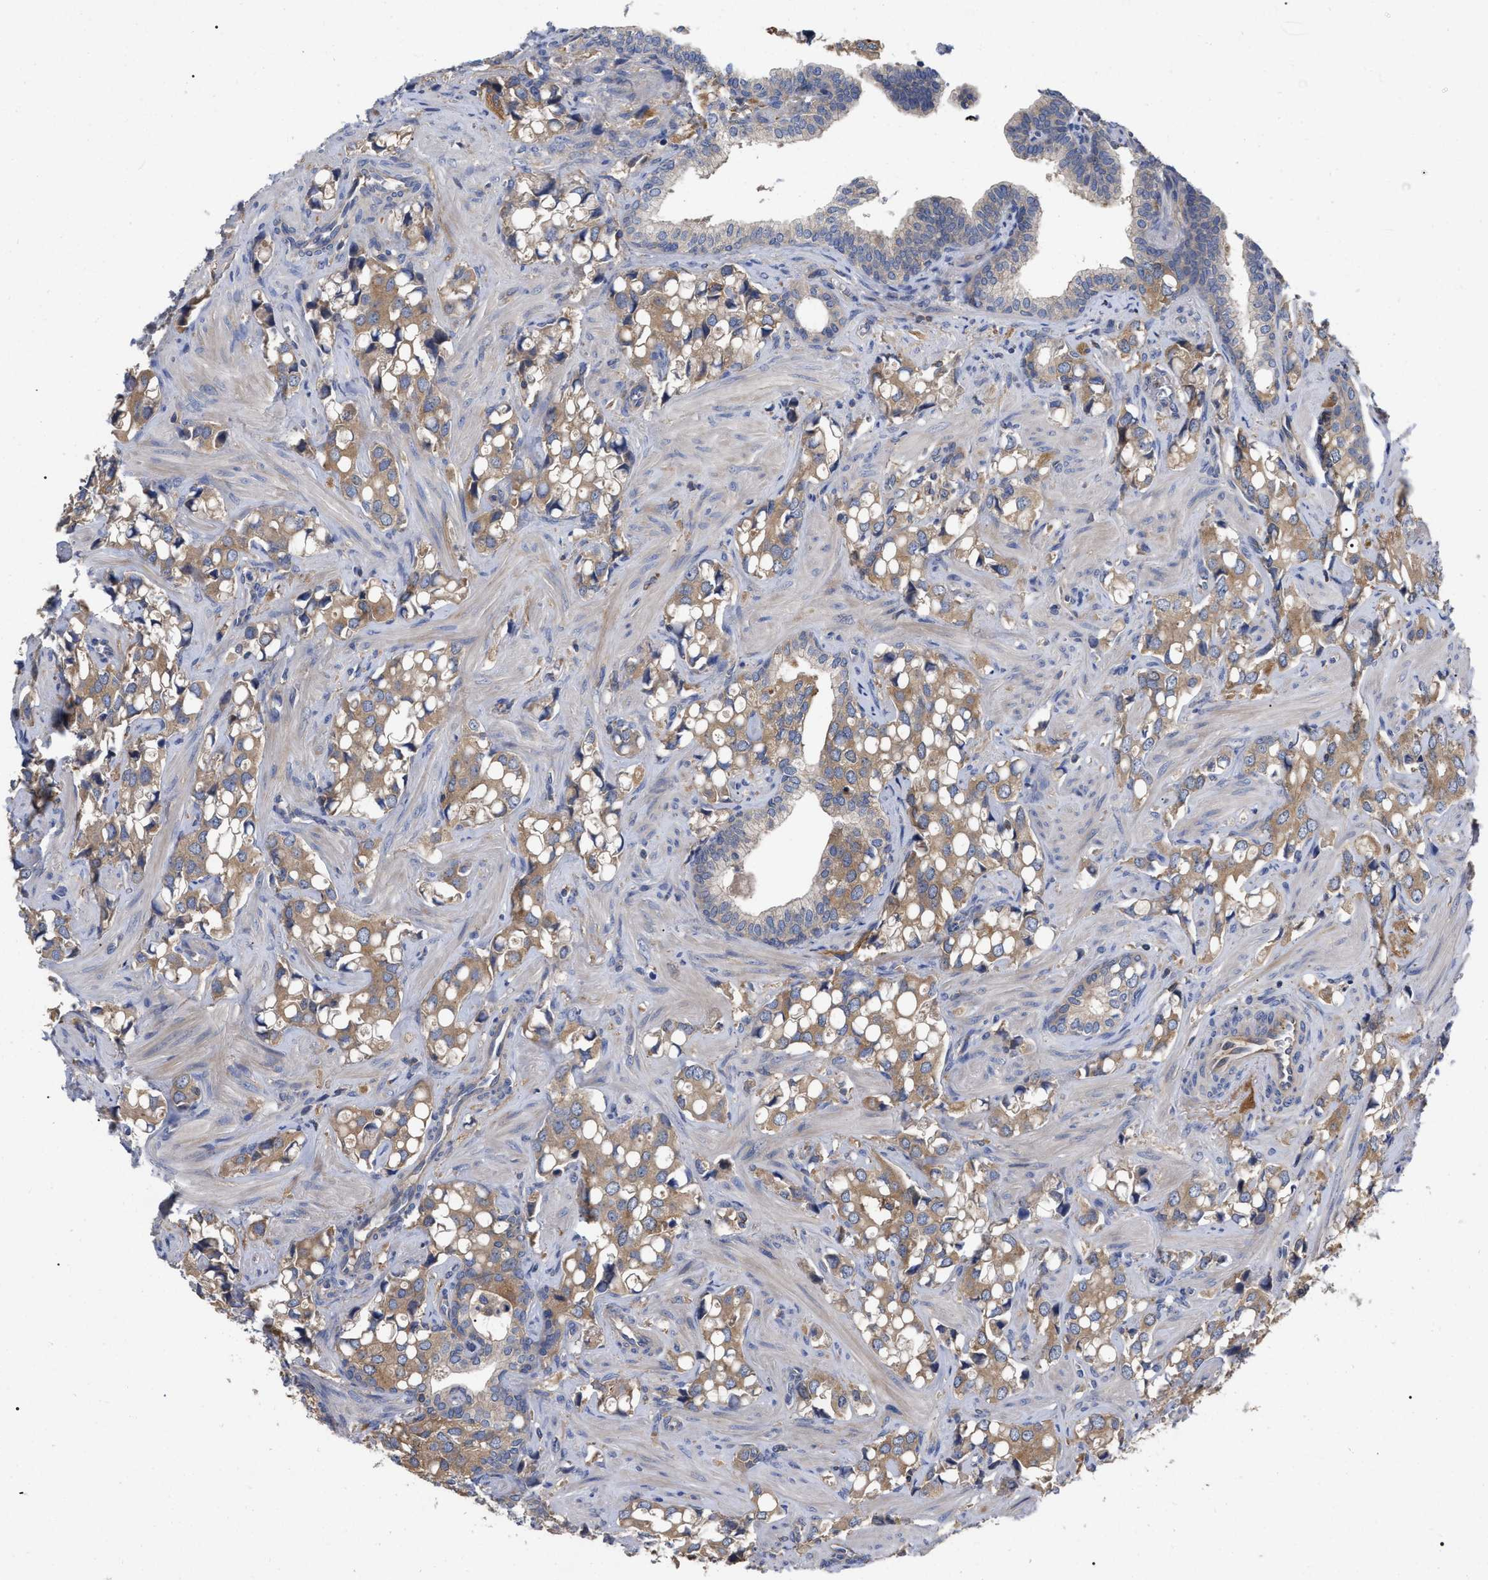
{"staining": {"intensity": "moderate", "quantity": ">75%", "location": "cytoplasmic/membranous"}, "tissue": "prostate cancer", "cell_type": "Tumor cells", "image_type": "cancer", "snomed": [{"axis": "morphology", "description": "Adenocarcinoma, High grade"}, {"axis": "topography", "description": "Prostate"}], "caption": "A micrograph showing moderate cytoplasmic/membranous expression in about >75% of tumor cells in prostate cancer (adenocarcinoma (high-grade)), as visualized by brown immunohistochemical staining.", "gene": "RAP1GDS1", "patient": {"sex": "male", "age": 52}}